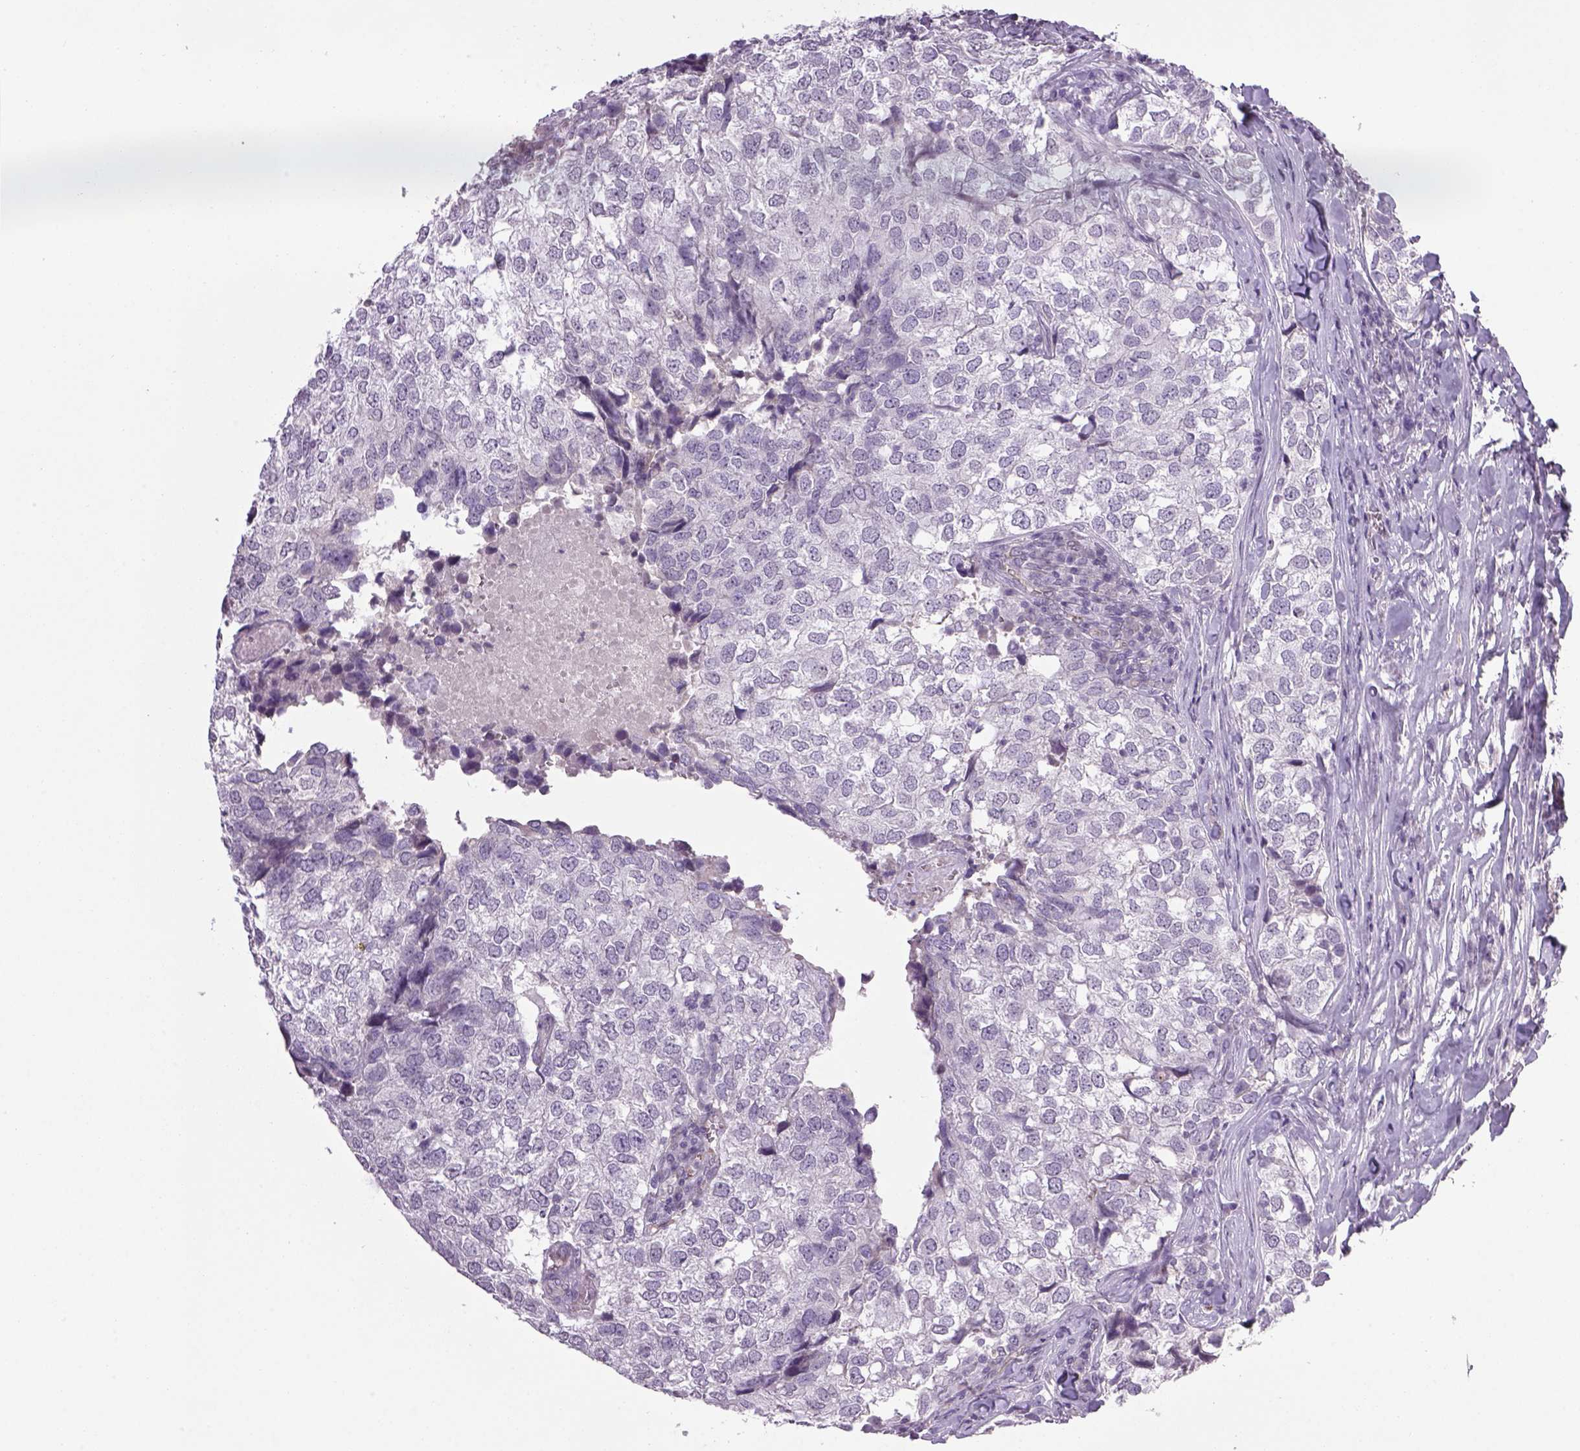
{"staining": {"intensity": "negative", "quantity": "none", "location": "none"}, "tissue": "breast cancer", "cell_type": "Tumor cells", "image_type": "cancer", "snomed": [{"axis": "morphology", "description": "Duct carcinoma"}, {"axis": "topography", "description": "Breast"}], "caption": "Immunohistochemistry (IHC) image of neoplastic tissue: human invasive ductal carcinoma (breast) stained with DAB shows no significant protein expression in tumor cells. (IHC, brightfield microscopy, high magnification).", "gene": "PRRT1", "patient": {"sex": "female", "age": 30}}